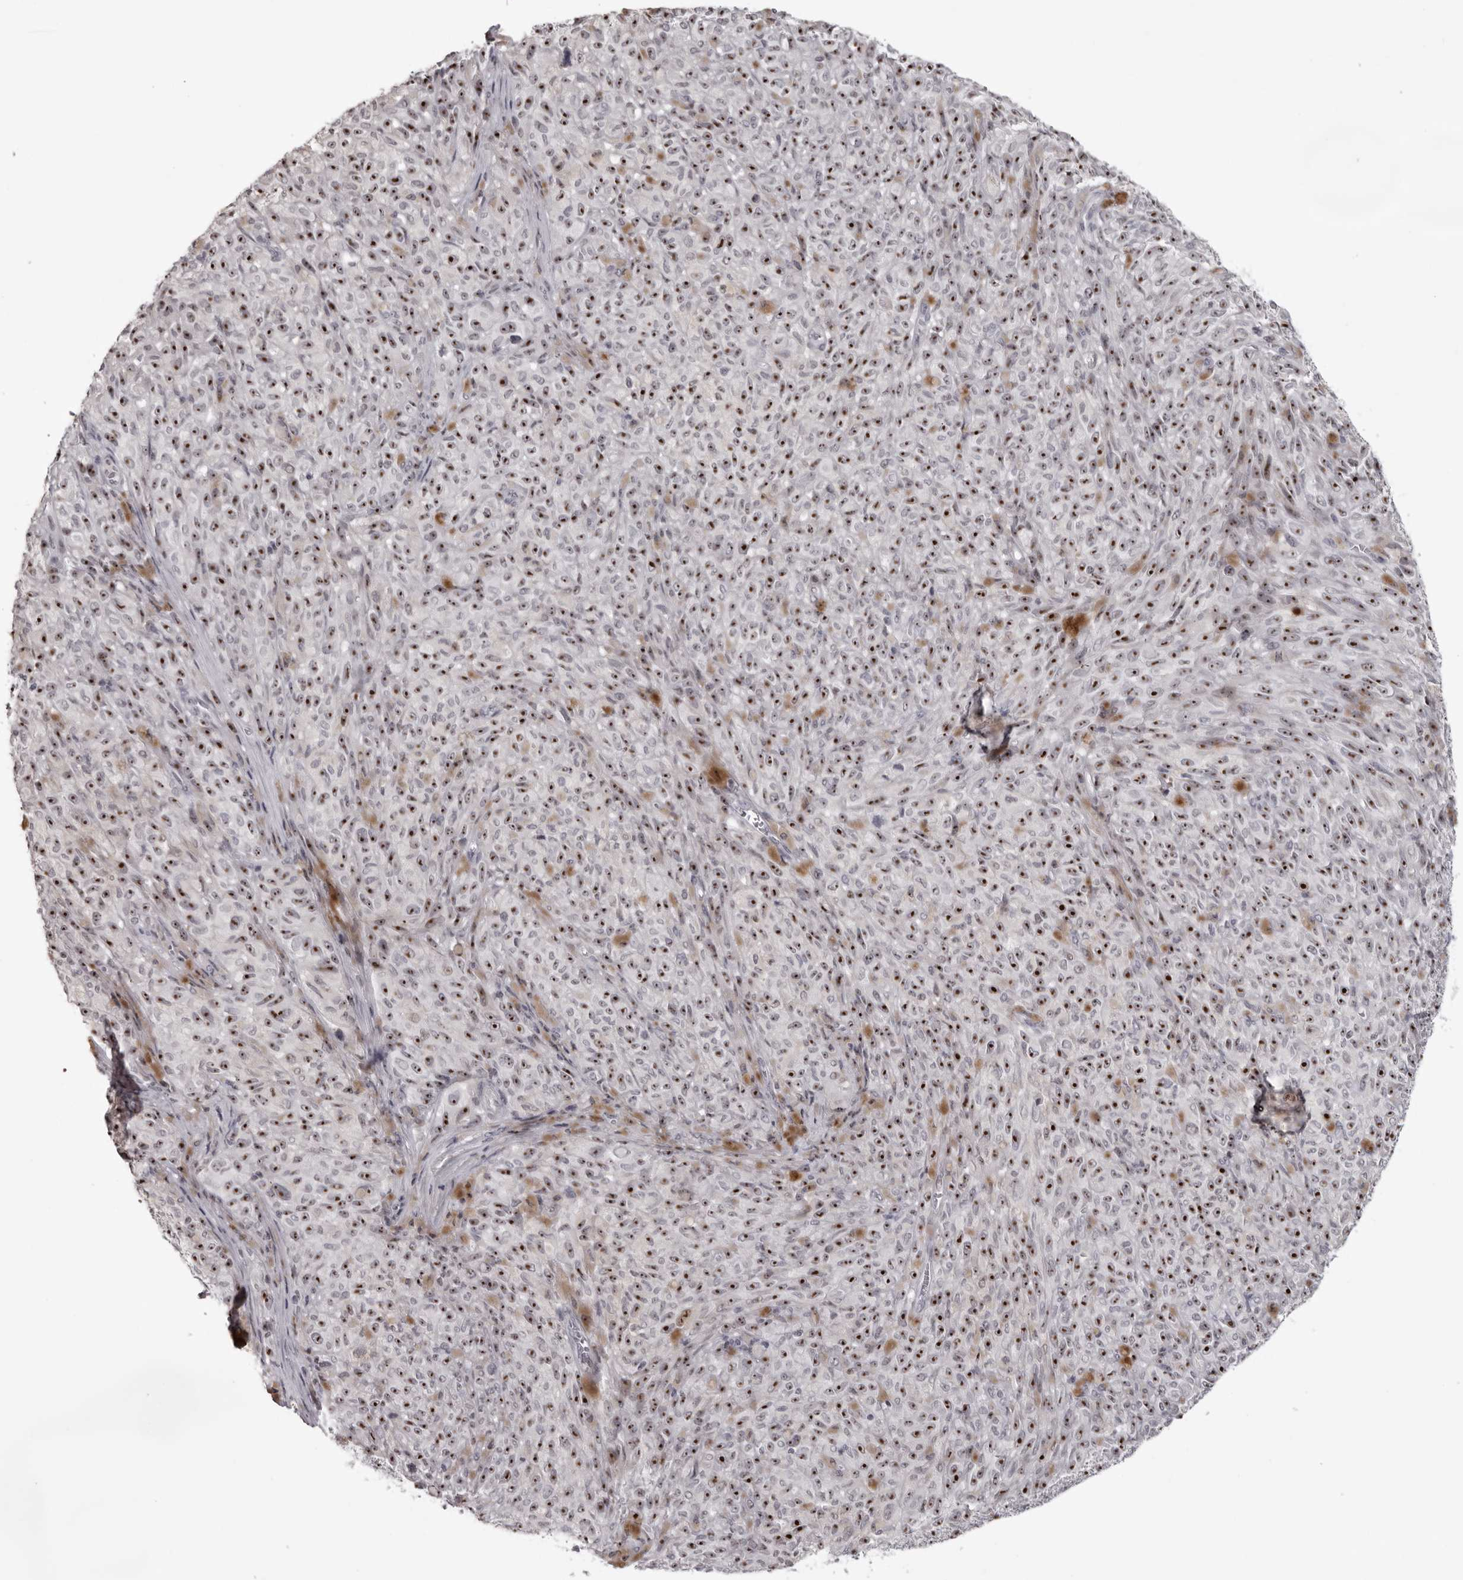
{"staining": {"intensity": "strong", "quantity": ">75%", "location": "nuclear"}, "tissue": "melanoma", "cell_type": "Tumor cells", "image_type": "cancer", "snomed": [{"axis": "morphology", "description": "Malignant melanoma, NOS"}, {"axis": "topography", "description": "Skin"}], "caption": "Immunohistochemical staining of human melanoma reveals high levels of strong nuclear positivity in about >75% of tumor cells.", "gene": "HELZ", "patient": {"sex": "female", "age": 82}}